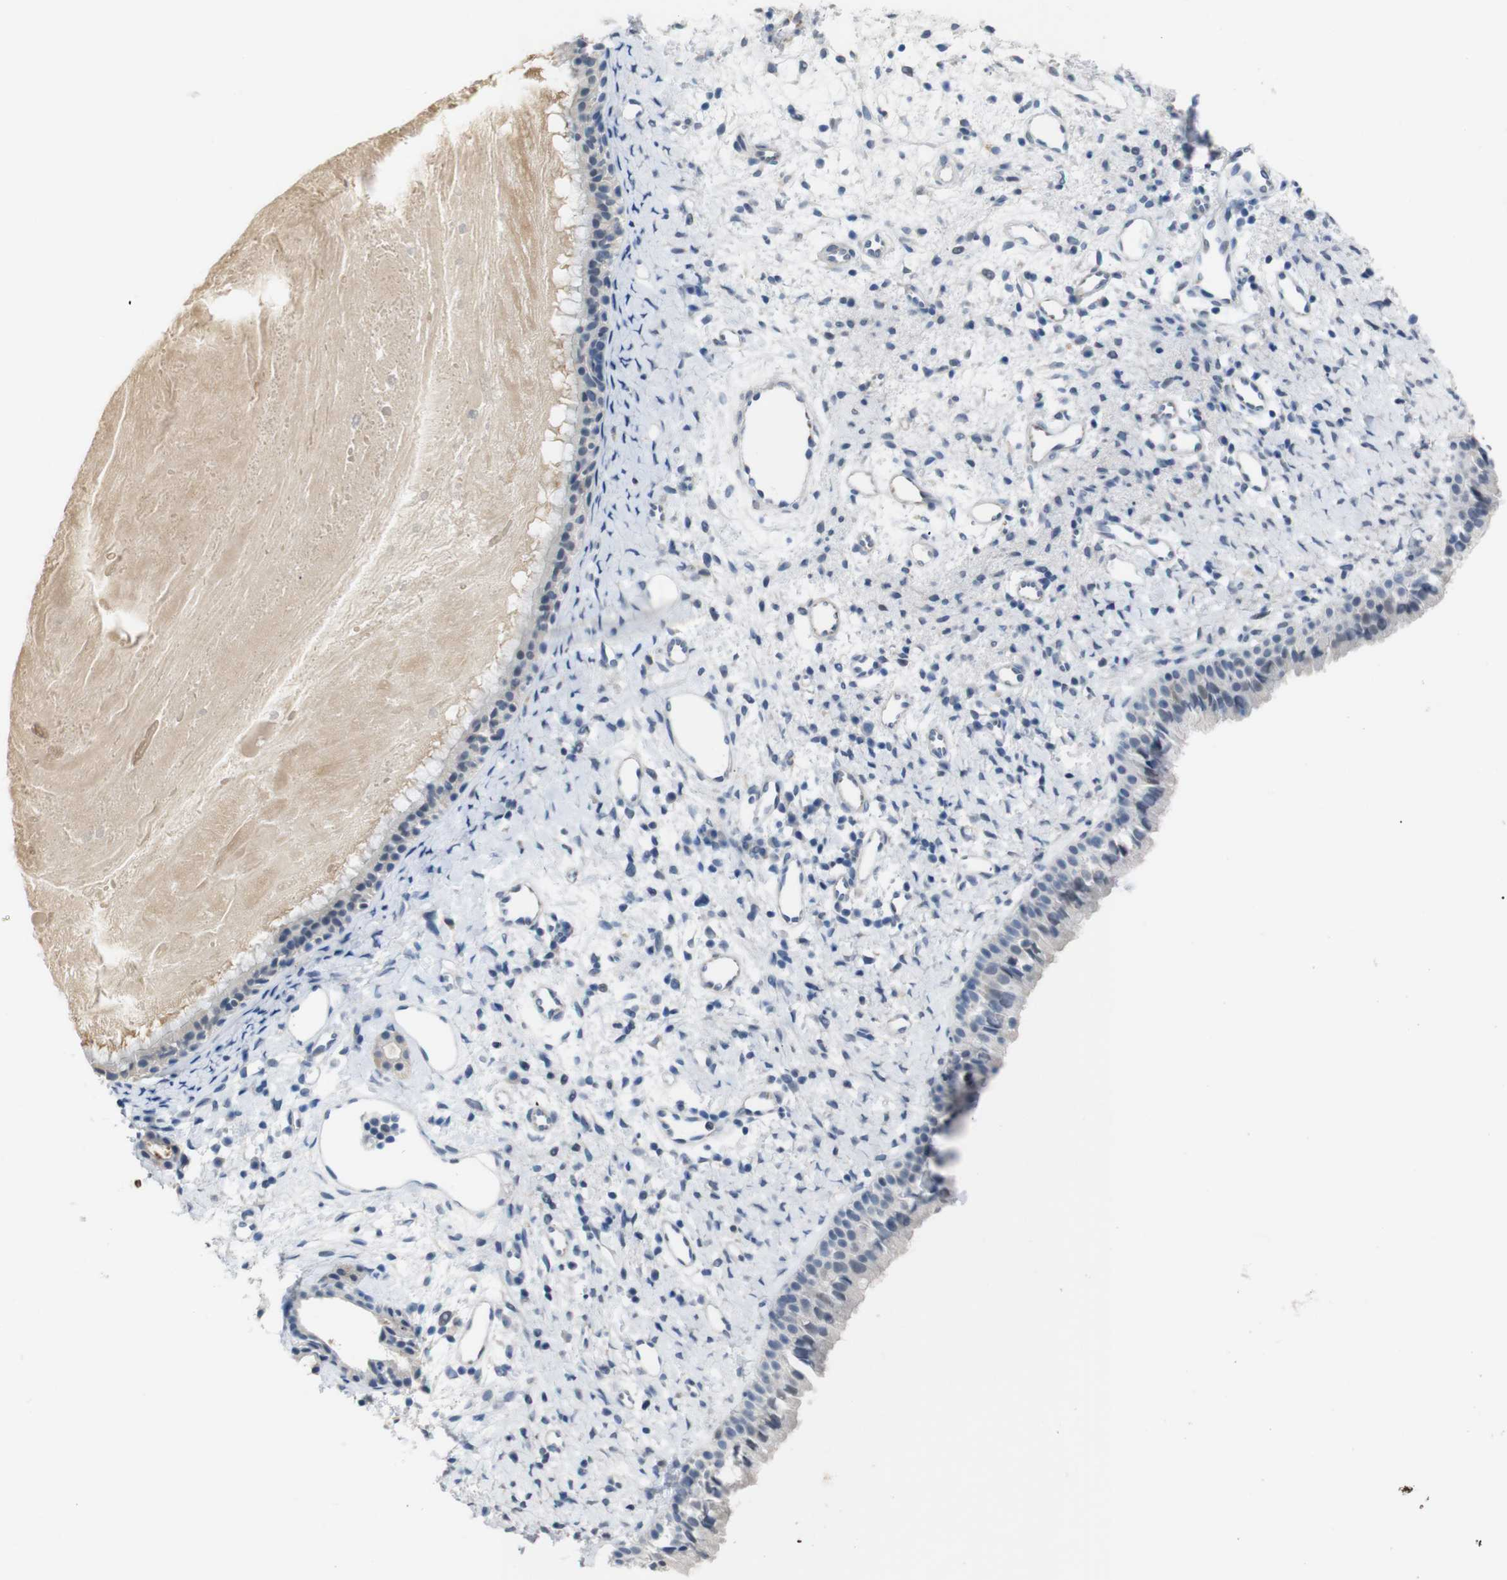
{"staining": {"intensity": "negative", "quantity": "none", "location": "none"}, "tissue": "nasopharynx", "cell_type": "Respiratory epithelial cells", "image_type": "normal", "snomed": [{"axis": "morphology", "description": "Normal tissue, NOS"}, {"axis": "topography", "description": "Nasopharynx"}], "caption": "A micrograph of human nasopharynx is negative for staining in respiratory epithelial cells. (Immunohistochemistry (ihc), brightfield microscopy, high magnification).", "gene": "CHRM5", "patient": {"sex": "male", "age": 22}}